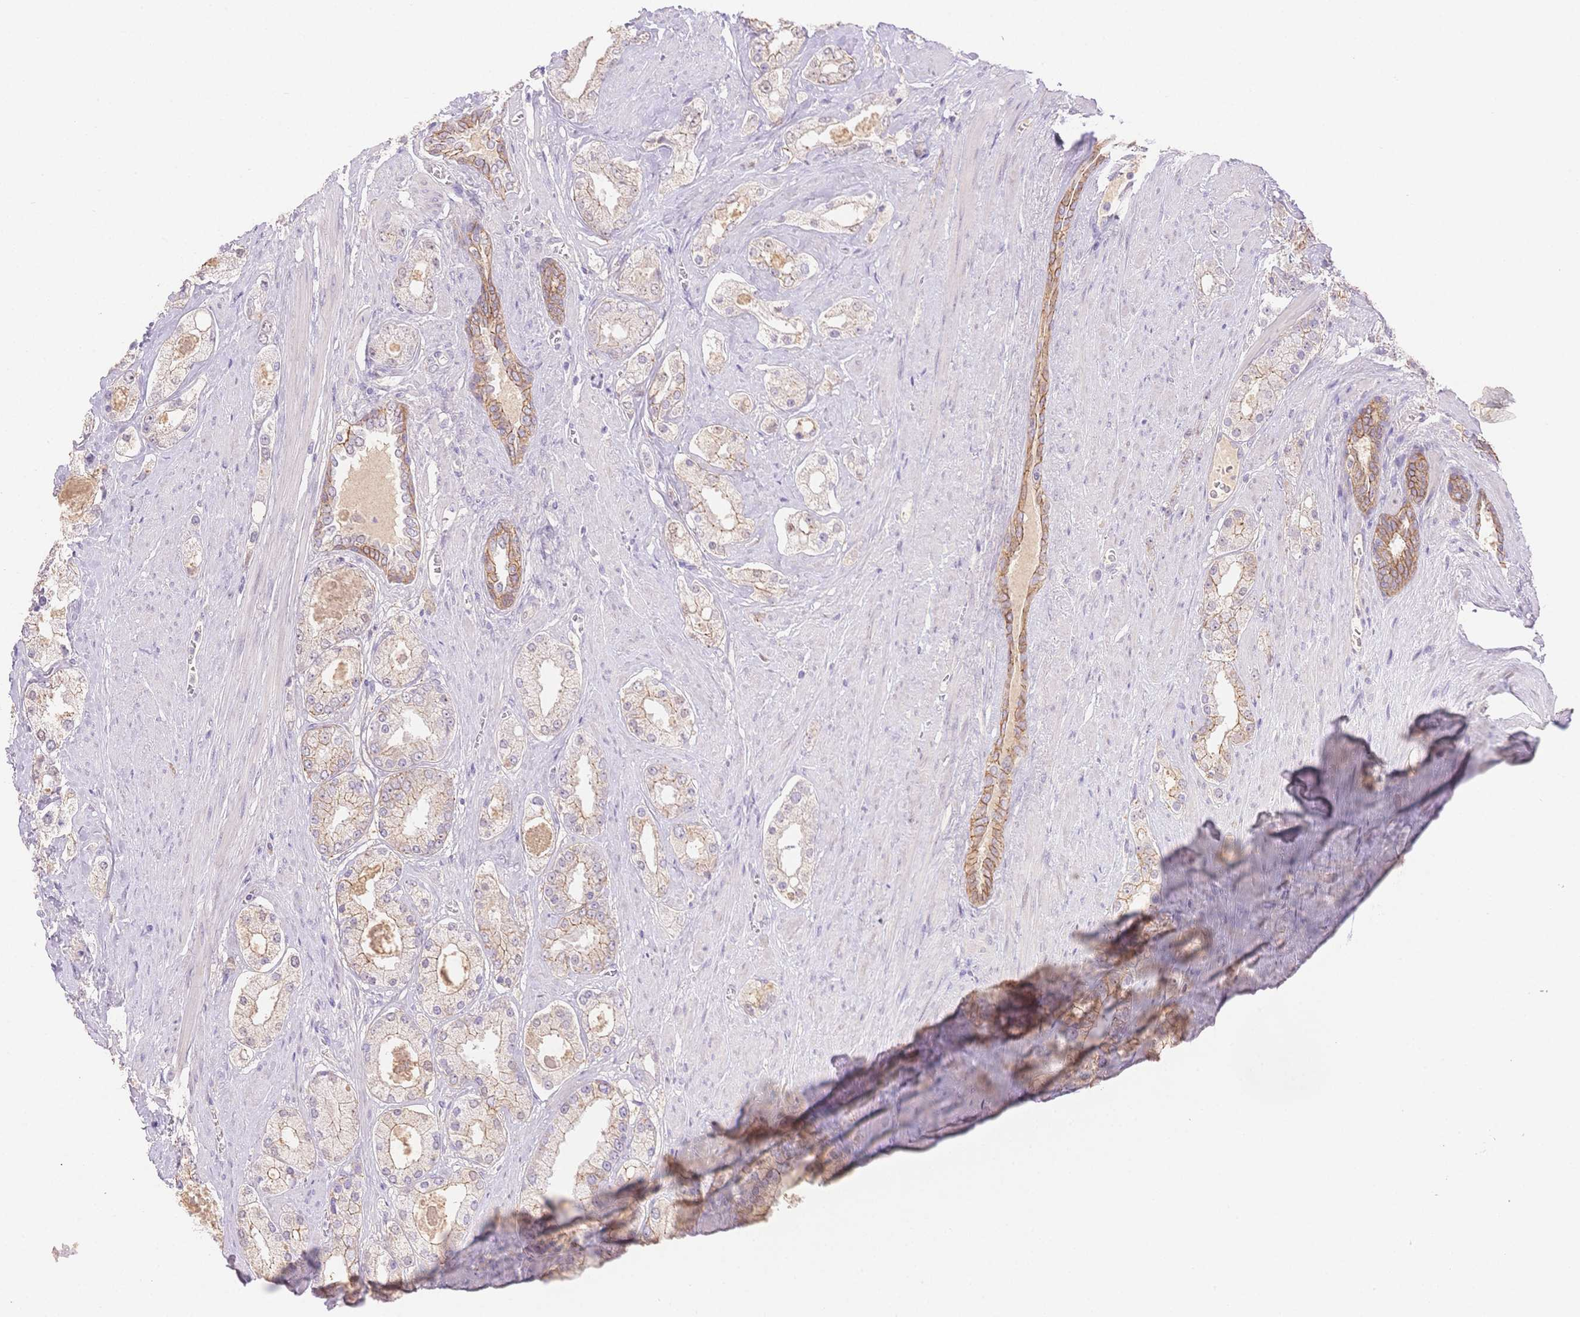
{"staining": {"intensity": "moderate", "quantity": "25%-75%", "location": "cytoplasmic/membranous"}, "tissue": "prostate cancer", "cell_type": "Tumor cells", "image_type": "cancer", "snomed": [{"axis": "morphology", "description": "Adenocarcinoma, High grade"}, {"axis": "topography", "description": "Prostate"}], "caption": "Immunohistochemistry (IHC) image of neoplastic tissue: human prostate cancer (high-grade adenocarcinoma) stained using immunohistochemistry demonstrates medium levels of moderate protein expression localized specifically in the cytoplasmic/membranous of tumor cells, appearing as a cytoplasmic/membranous brown color.", "gene": "WDR54", "patient": {"sex": "male", "age": 67}}